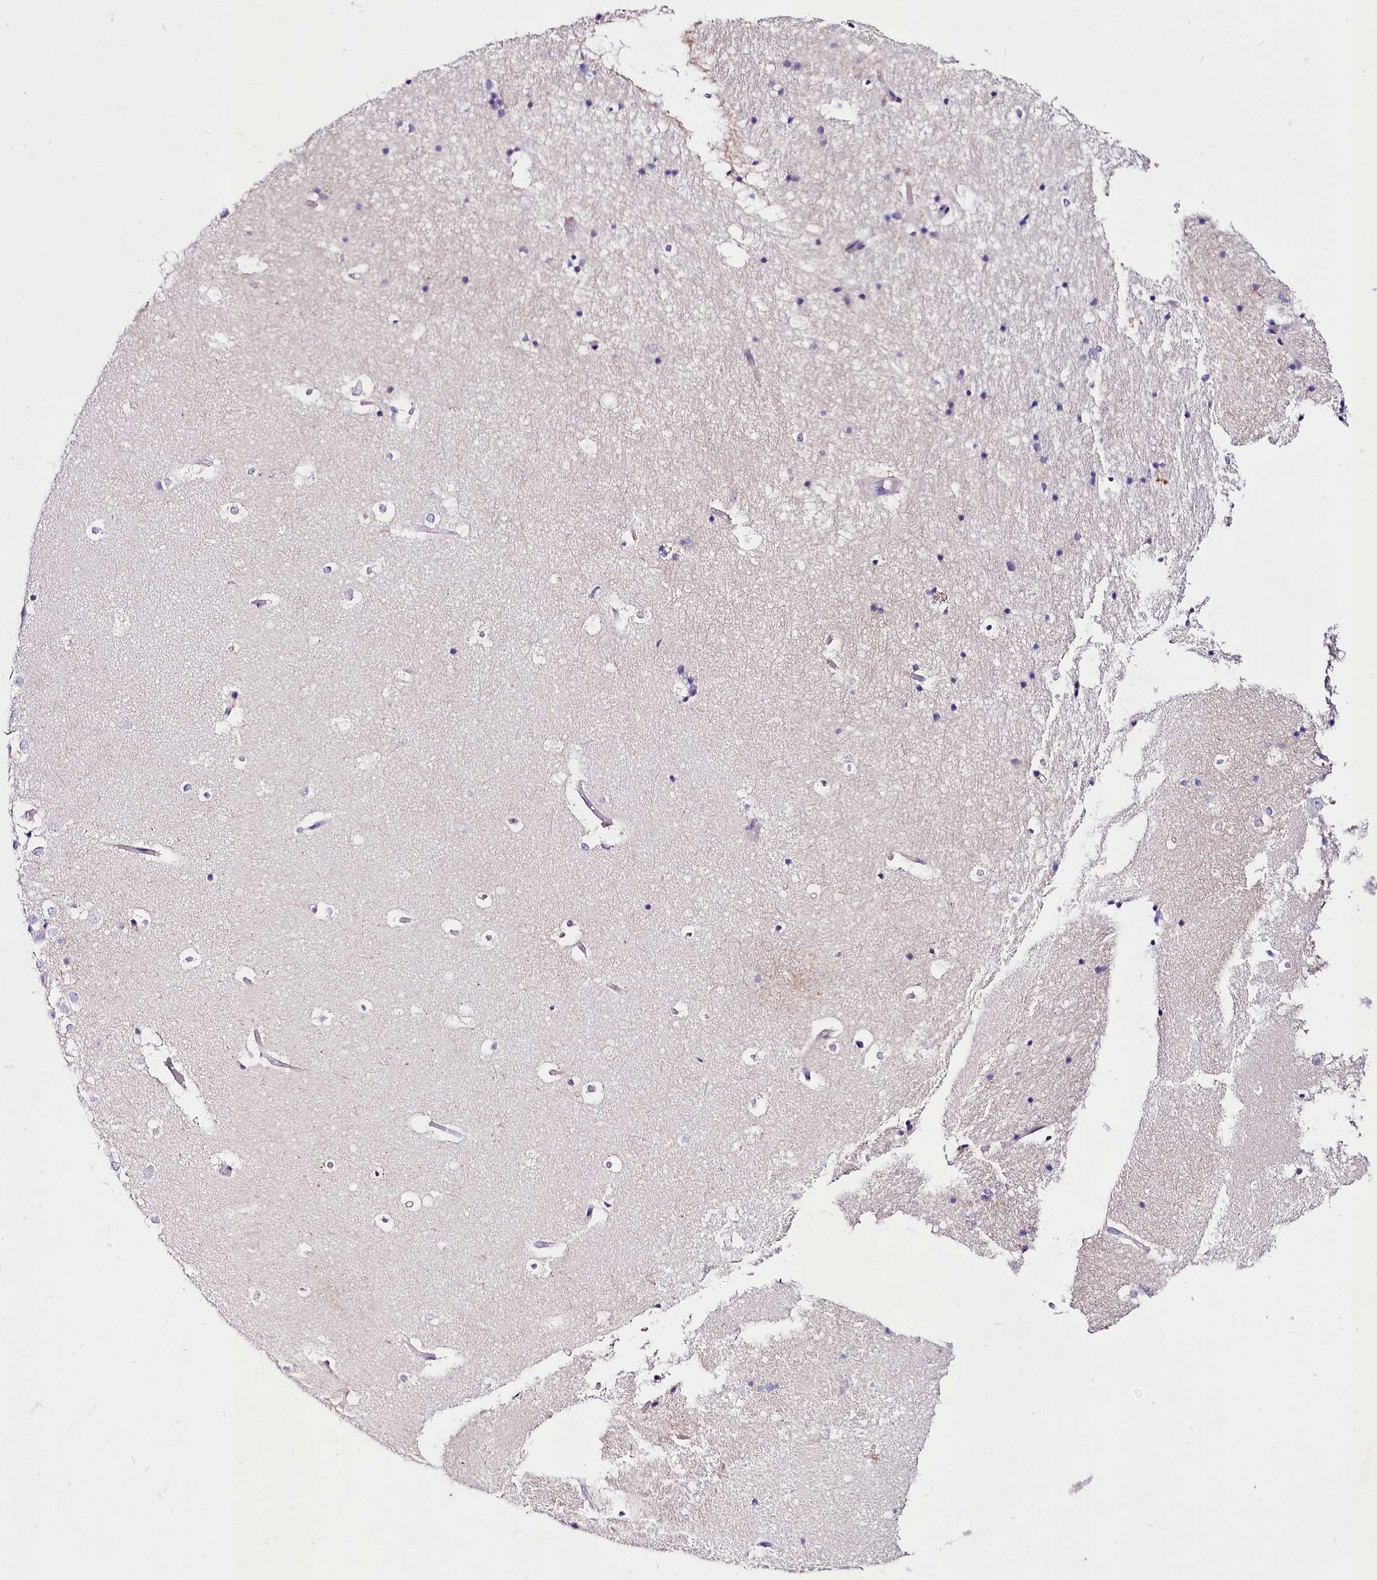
{"staining": {"intensity": "weak", "quantity": "<25%", "location": "cytoplasmic/membranous"}, "tissue": "hippocampus", "cell_type": "Glial cells", "image_type": "normal", "snomed": [{"axis": "morphology", "description": "Normal tissue, NOS"}, {"axis": "topography", "description": "Hippocampus"}], "caption": "Hippocampus stained for a protein using immunohistochemistry shows no expression glial cells.", "gene": "ABHD5", "patient": {"sex": "female", "age": 52}}